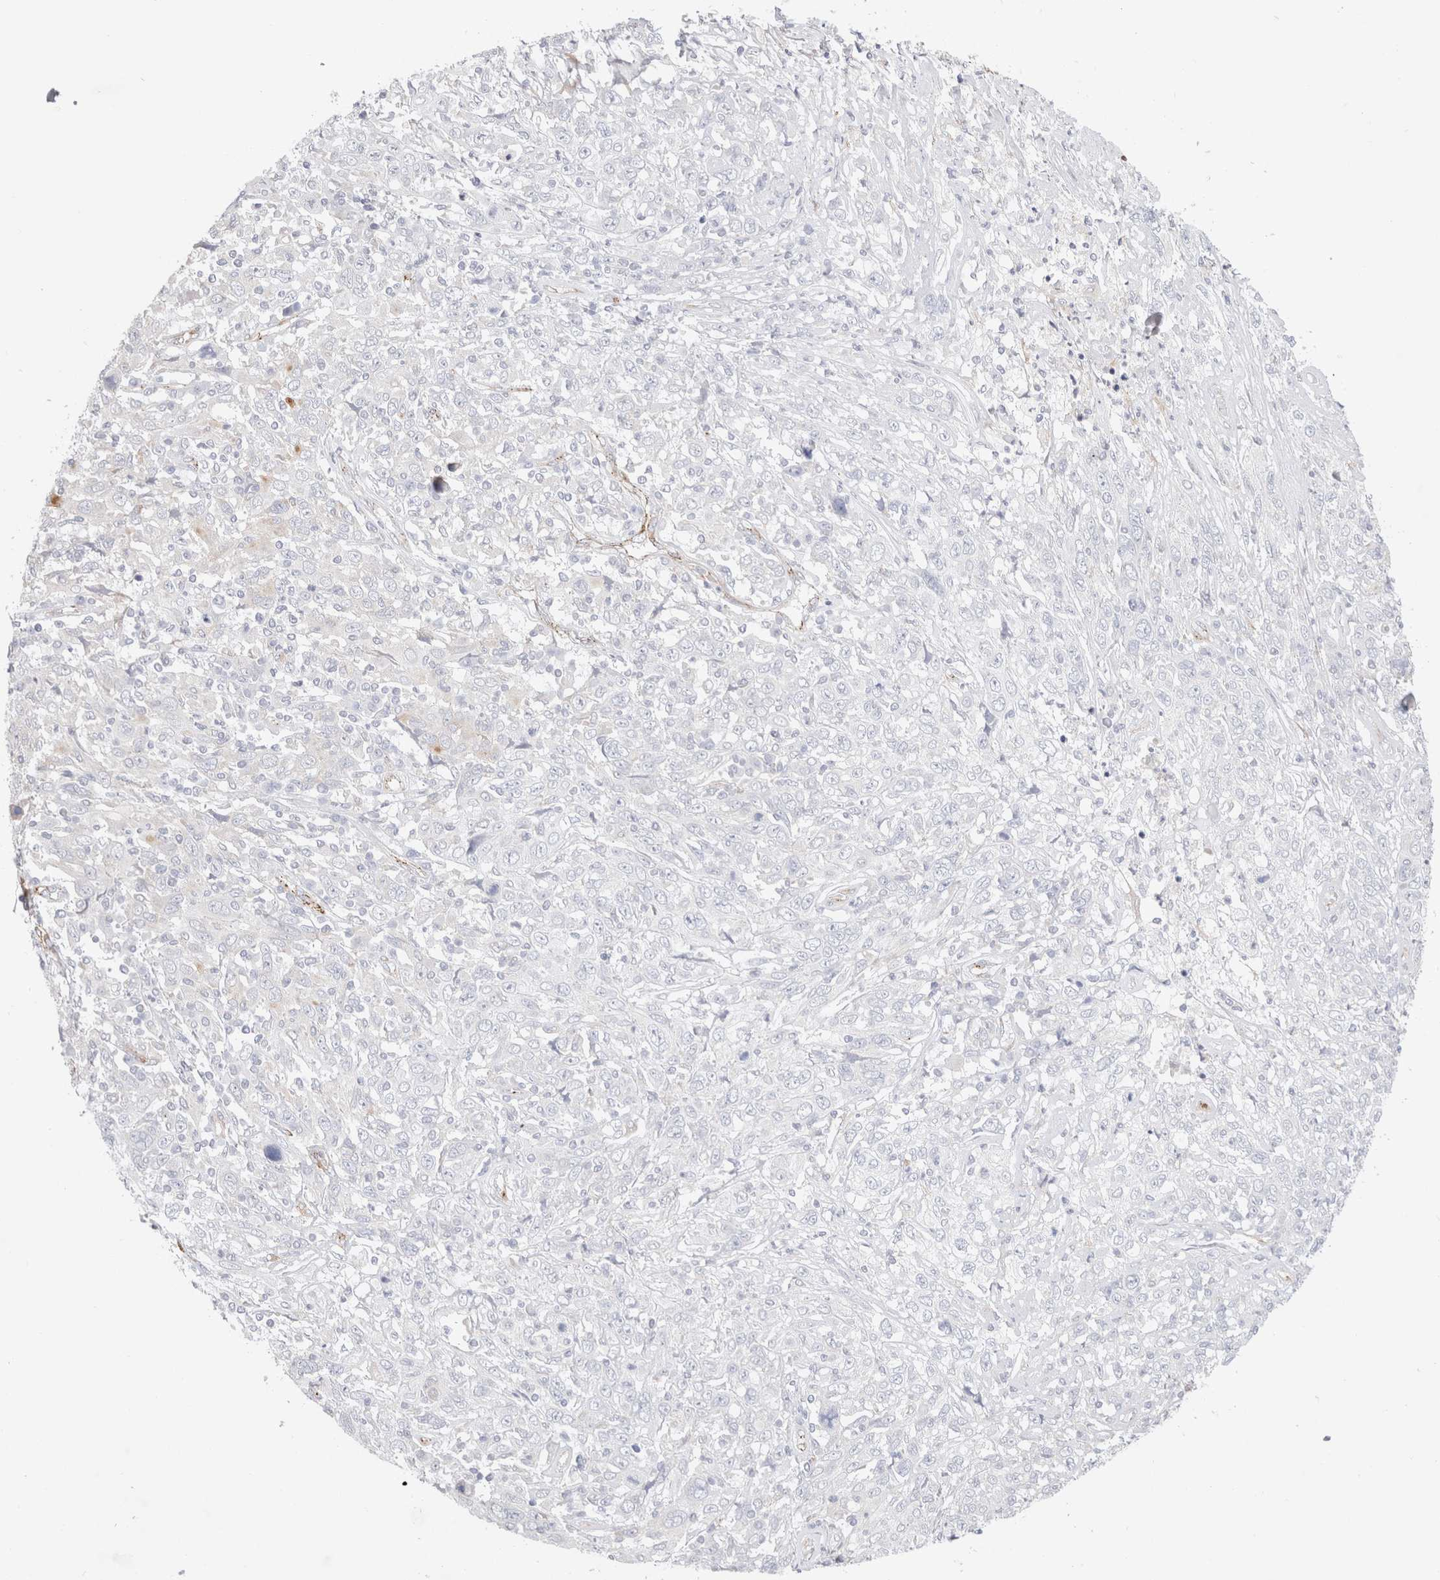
{"staining": {"intensity": "negative", "quantity": "none", "location": "none"}, "tissue": "cervical cancer", "cell_type": "Tumor cells", "image_type": "cancer", "snomed": [{"axis": "morphology", "description": "Squamous cell carcinoma, NOS"}, {"axis": "topography", "description": "Cervix"}], "caption": "Tumor cells show no significant expression in squamous cell carcinoma (cervical).", "gene": "CNPY4", "patient": {"sex": "female", "age": 46}}